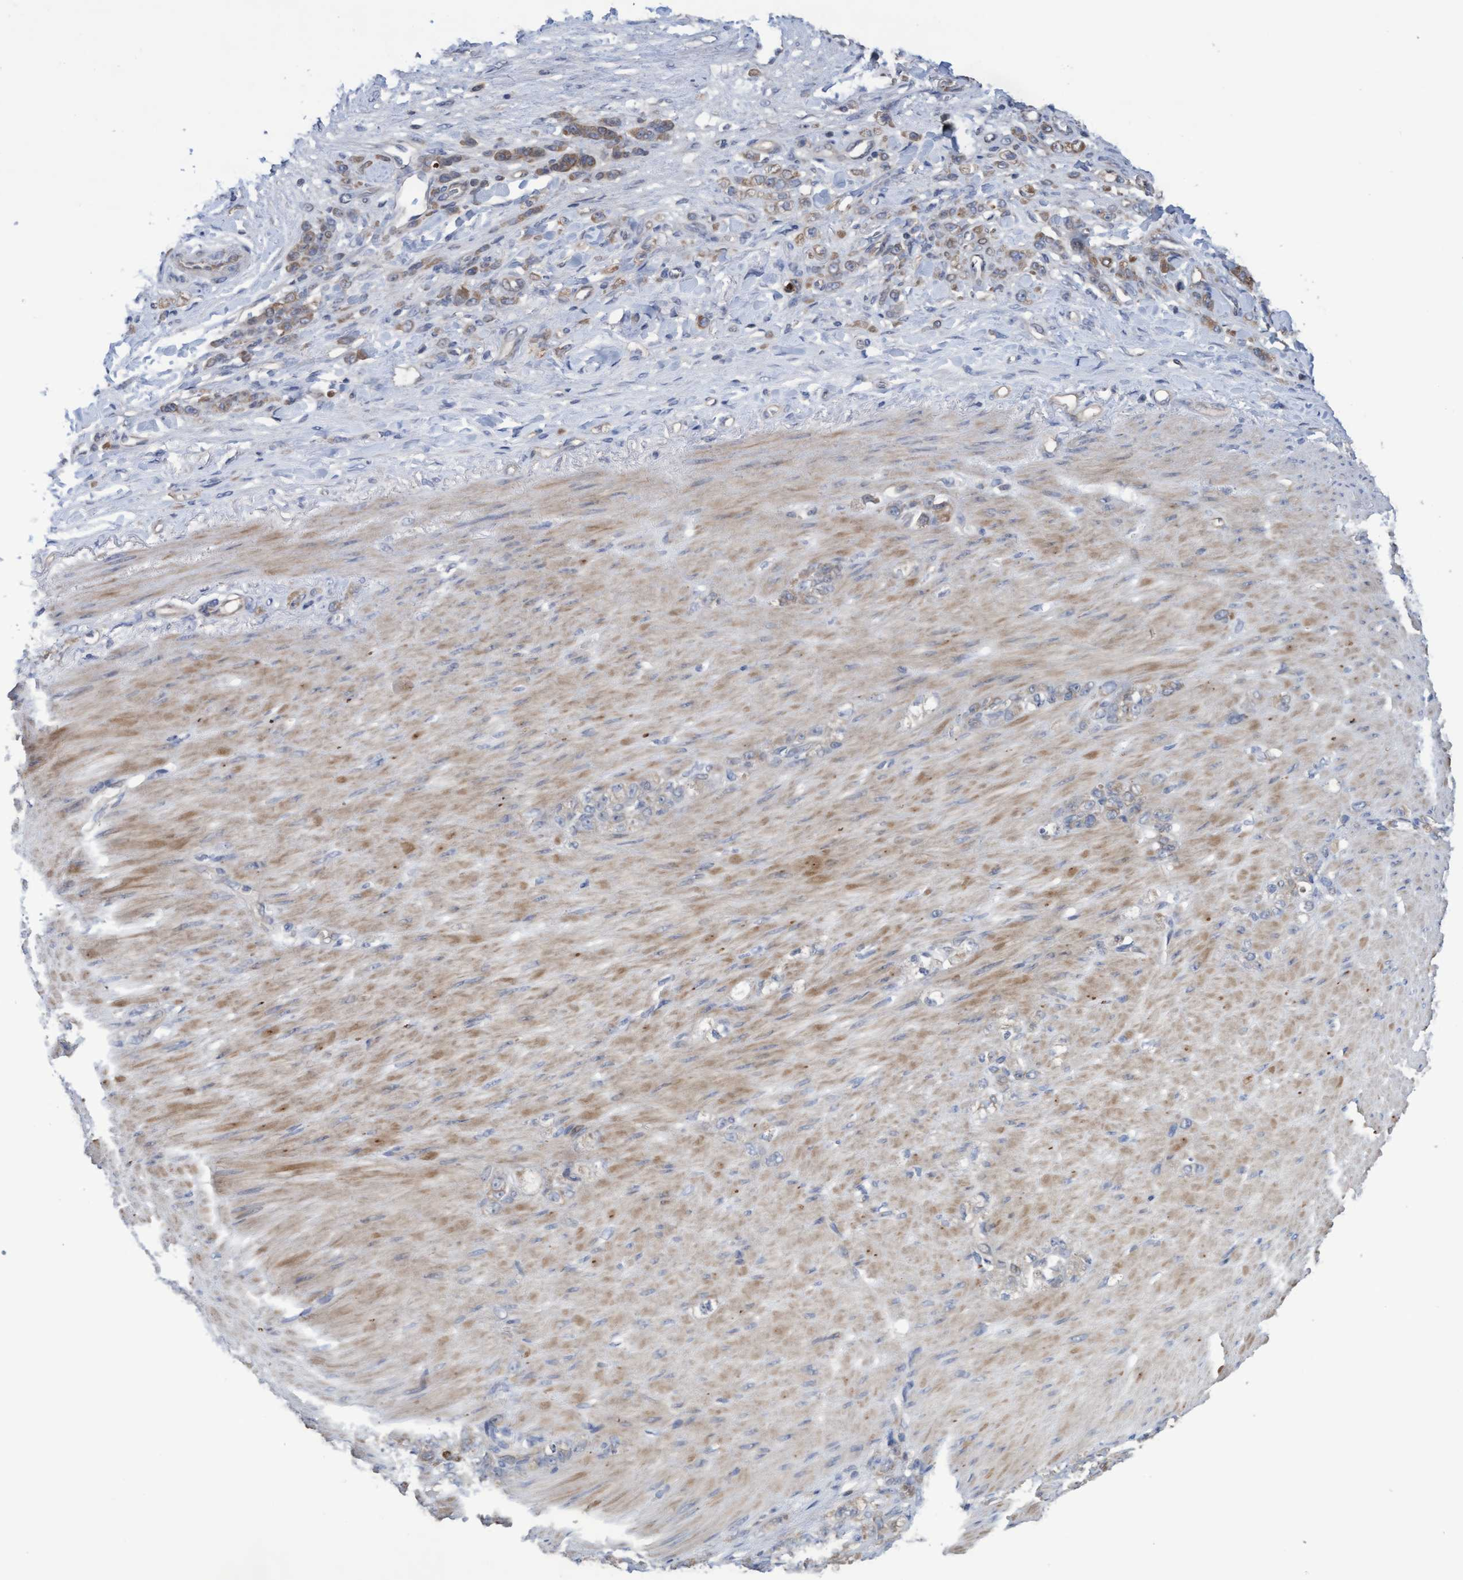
{"staining": {"intensity": "weak", "quantity": "<25%", "location": "cytoplasmic/membranous"}, "tissue": "stomach cancer", "cell_type": "Tumor cells", "image_type": "cancer", "snomed": [{"axis": "morphology", "description": "Normal tissue, NOS"}, {"axis": "morphology", "description": "Adenocarcinoma, NOS"}, {"axis": "topography", "description": "Stomach"}], "caption": "An image of stomach cancer (adenocarcinoma) stained for a protein displays no brown staining in tumor cells. Nuclei are stained in blue.", "gene": "KRT24", "patient": {"sex": "male", "age": 82}}